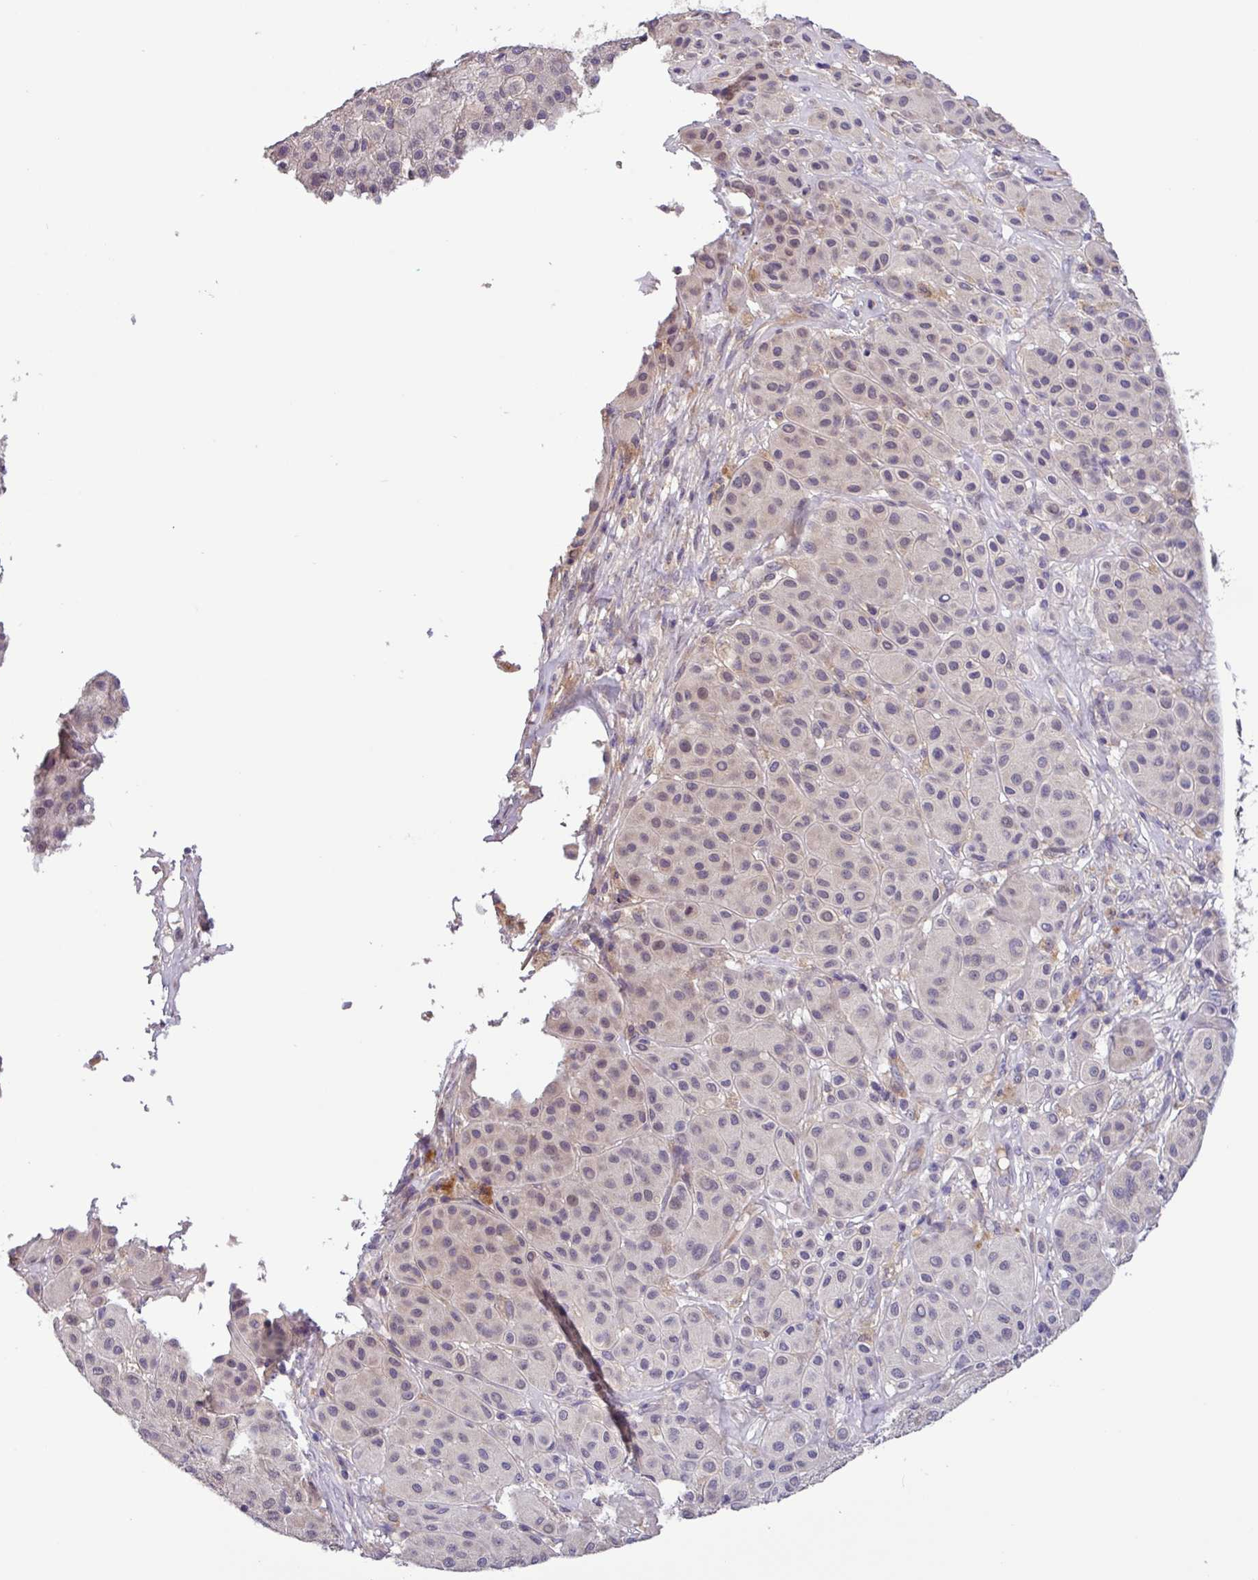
{"staining": {"intensity": "weak", "quantity": "25%-75%", "location": "cytoplasmic/membranous,nuclear"}, "tissue": "melanoma", "cell_type": "Tumor cells", "image_type": "cancer", "snomed": [{"axis": "morphology", "description": "Malignant melanoma, Metastatic site"}, {"axis": "topography", "description": "Smooth muscle"}], "caption": "This micrograph shows immunohistochemistry staining of malignant melanoma (metastatic site), with low weak cytoplasmic/membranous and nuclear staining in about 25%-75% of tumor cells.", "gene": "SFTPB", "patient": {"sex": "male", "age": 41}}